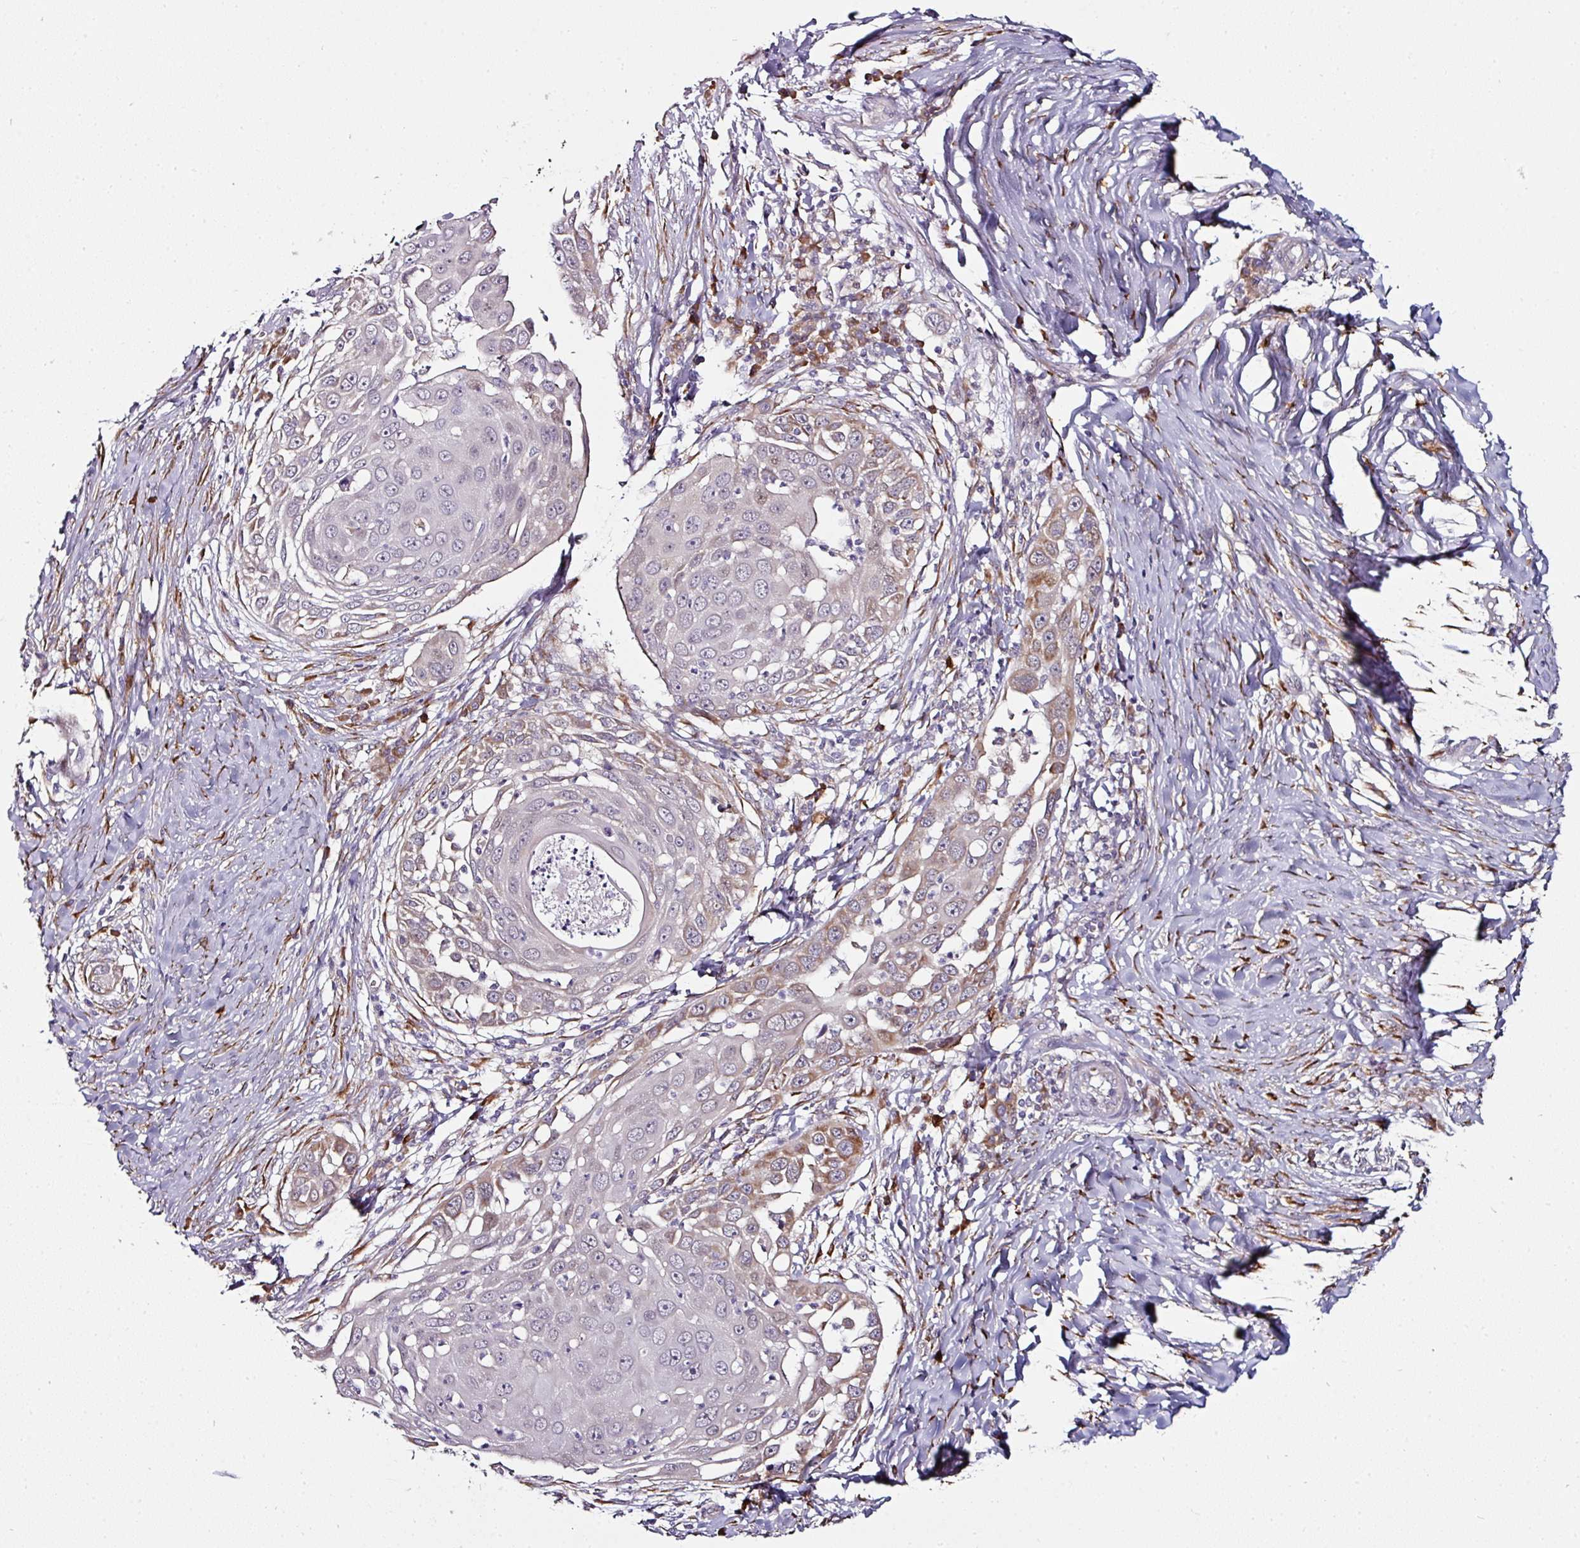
{"staining": {"intensity": "moderate", "quantity": "<25%", "location": "cytoplasmic/membranous"}, "tissue": "skin cancer", "cell_type": "Tumor cells", "image_type": "cancer", "snomed": [{"axis": "morphology", "description": "Squamous cell carcinoma, NOS"}, {"axis": "topography", "description": "Skin"}], "caption": "Skin cancer (squamous cell carcinoma) stained with a brown dye demonstrates moderate cytoplasmic/membranous positive expression in approximately <25% of tumor cells.", "gene": "APOLD1", "patient": {"sex": "female", "age": 44}}